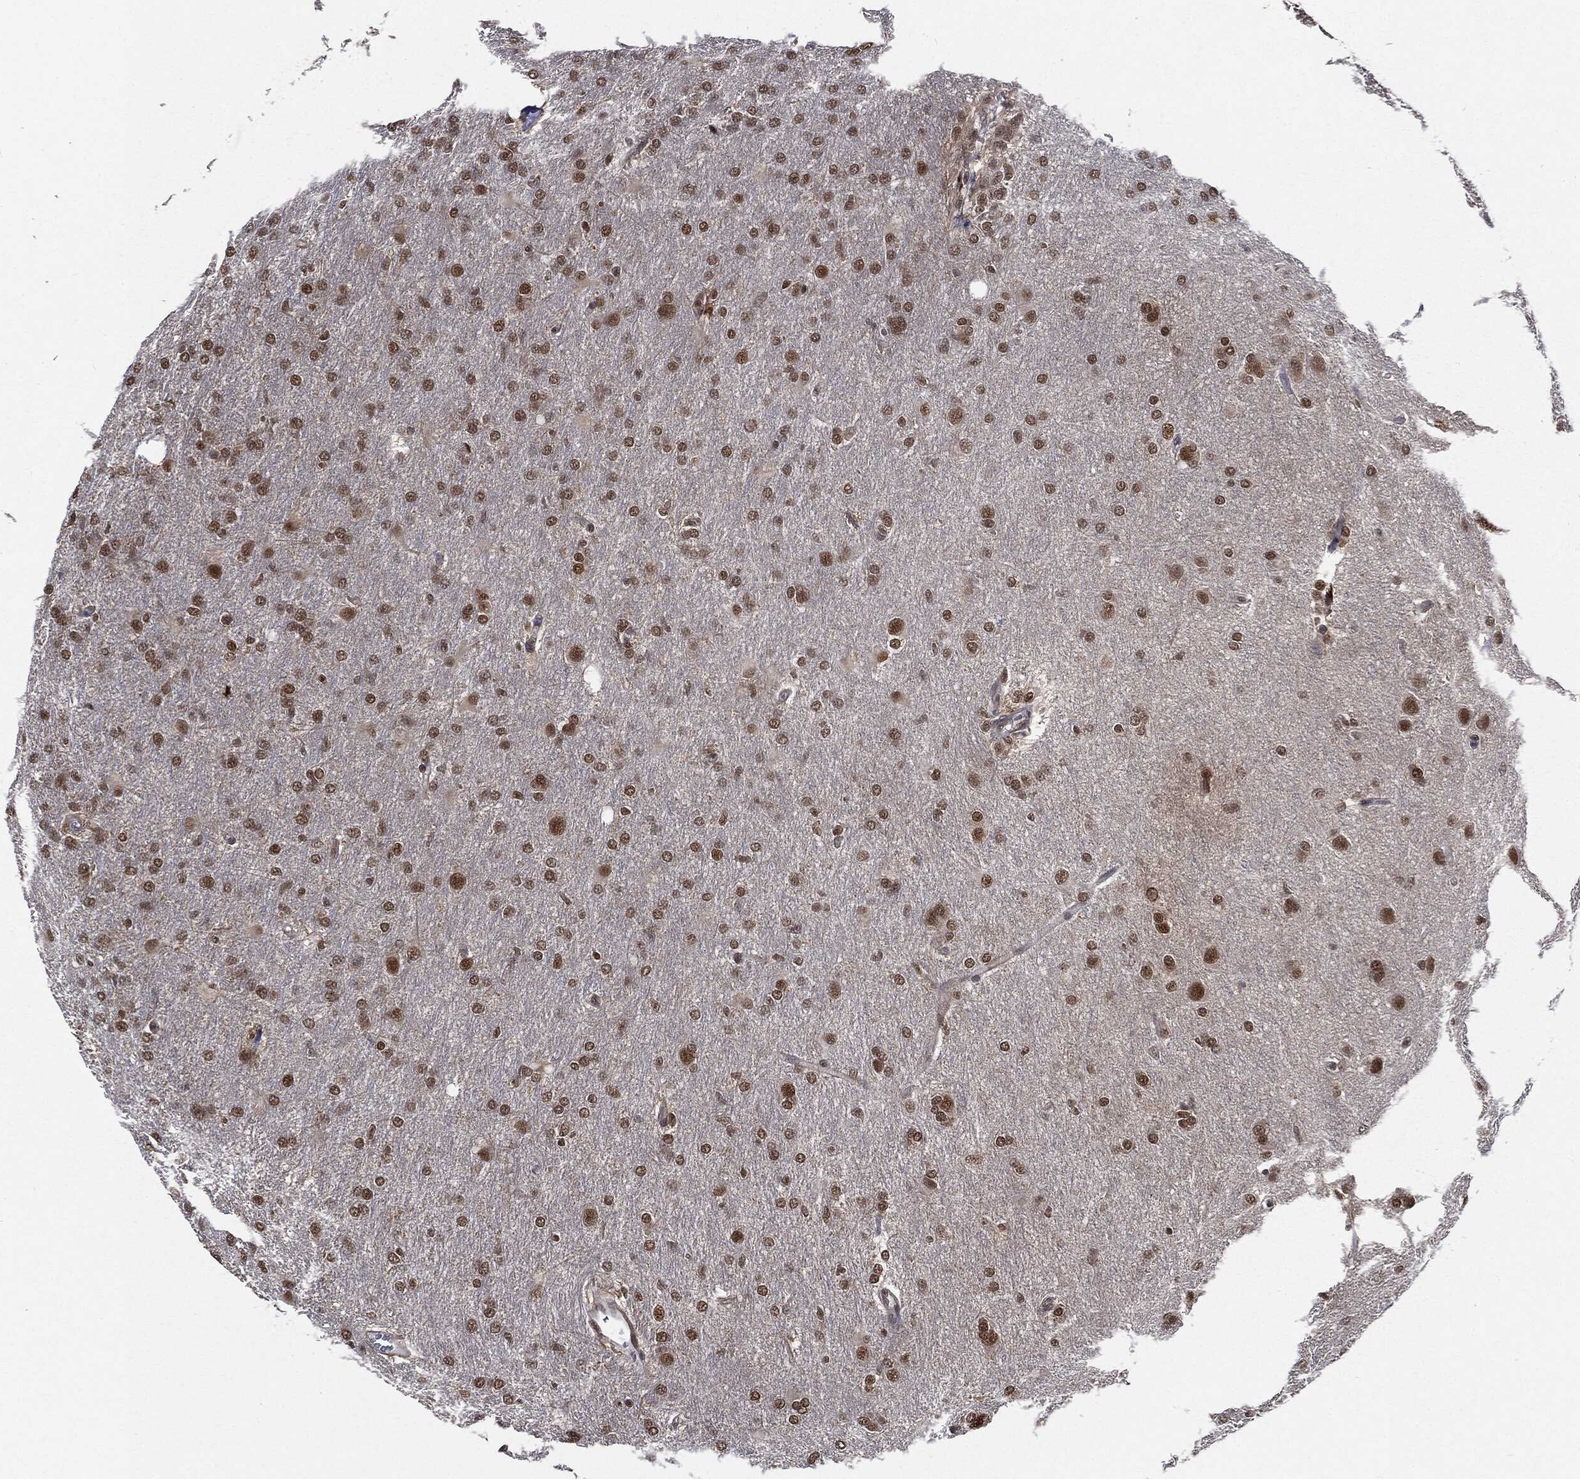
{"staining": {"intensity": "strong", "quantity": ">75%", "location": "nuclear"}, "tissue": "glioma", "cell_type": "Tumor cells", "image_type": "cancer", "snomed": [{"axis": "morphology", "description": "Glioma, malignant, High grade"}, {"axis": "topography", "description": "Brain"}], "caption": "Strong nuclear protein staining is identified in approximately >75% of tumor cells in glioma. The staining is performed using DAB (3,3'-diaminobenzidine) brown chromogen to label protein expression. The nuclei are counter-stained blue using hematoxylin.", "gene": "SHLD2", "patient": {"sex": "male", "age": 68}}